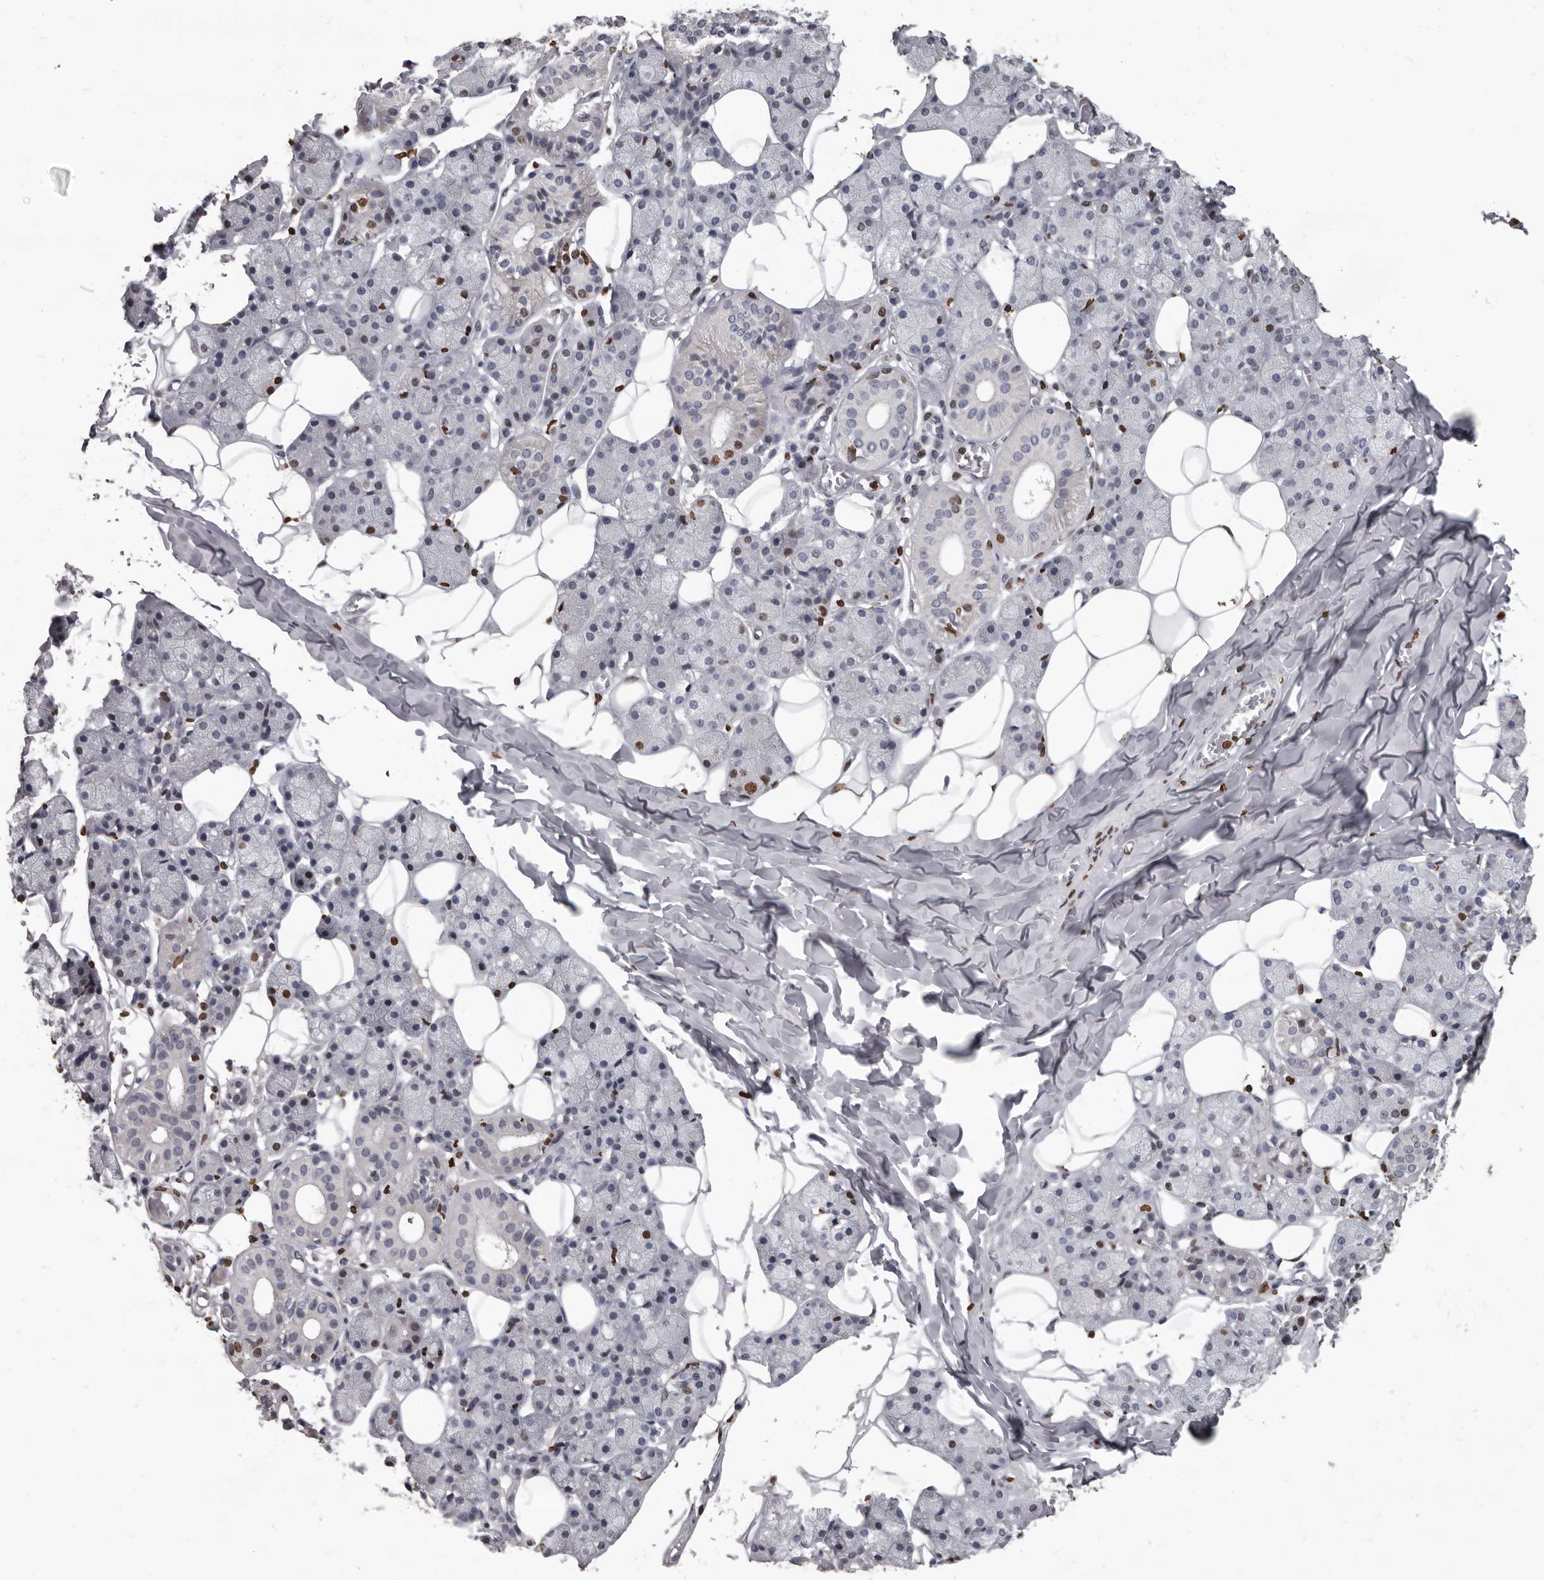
{"staining": {"intensity": "moderate", "quantity": "<25%", "location": "nuclear"}, "tissue": "salivary gland", "cell_type": "Glandular cells", "image_type": "normal", "snomed": [{"axis": "morphology", "description": "Normal tissue, NOS"}, {"axis": "topography", "description": "Salivary gland"}], "caption": "DAB (3,3'-diaminobenzidine) immunohistochemical staining of normal salivary gland reveals moderate nuclear protein staining in about <25% of glandular cells.", "gene": "AHR", "patient": {"sex": "female", "age": 33}}